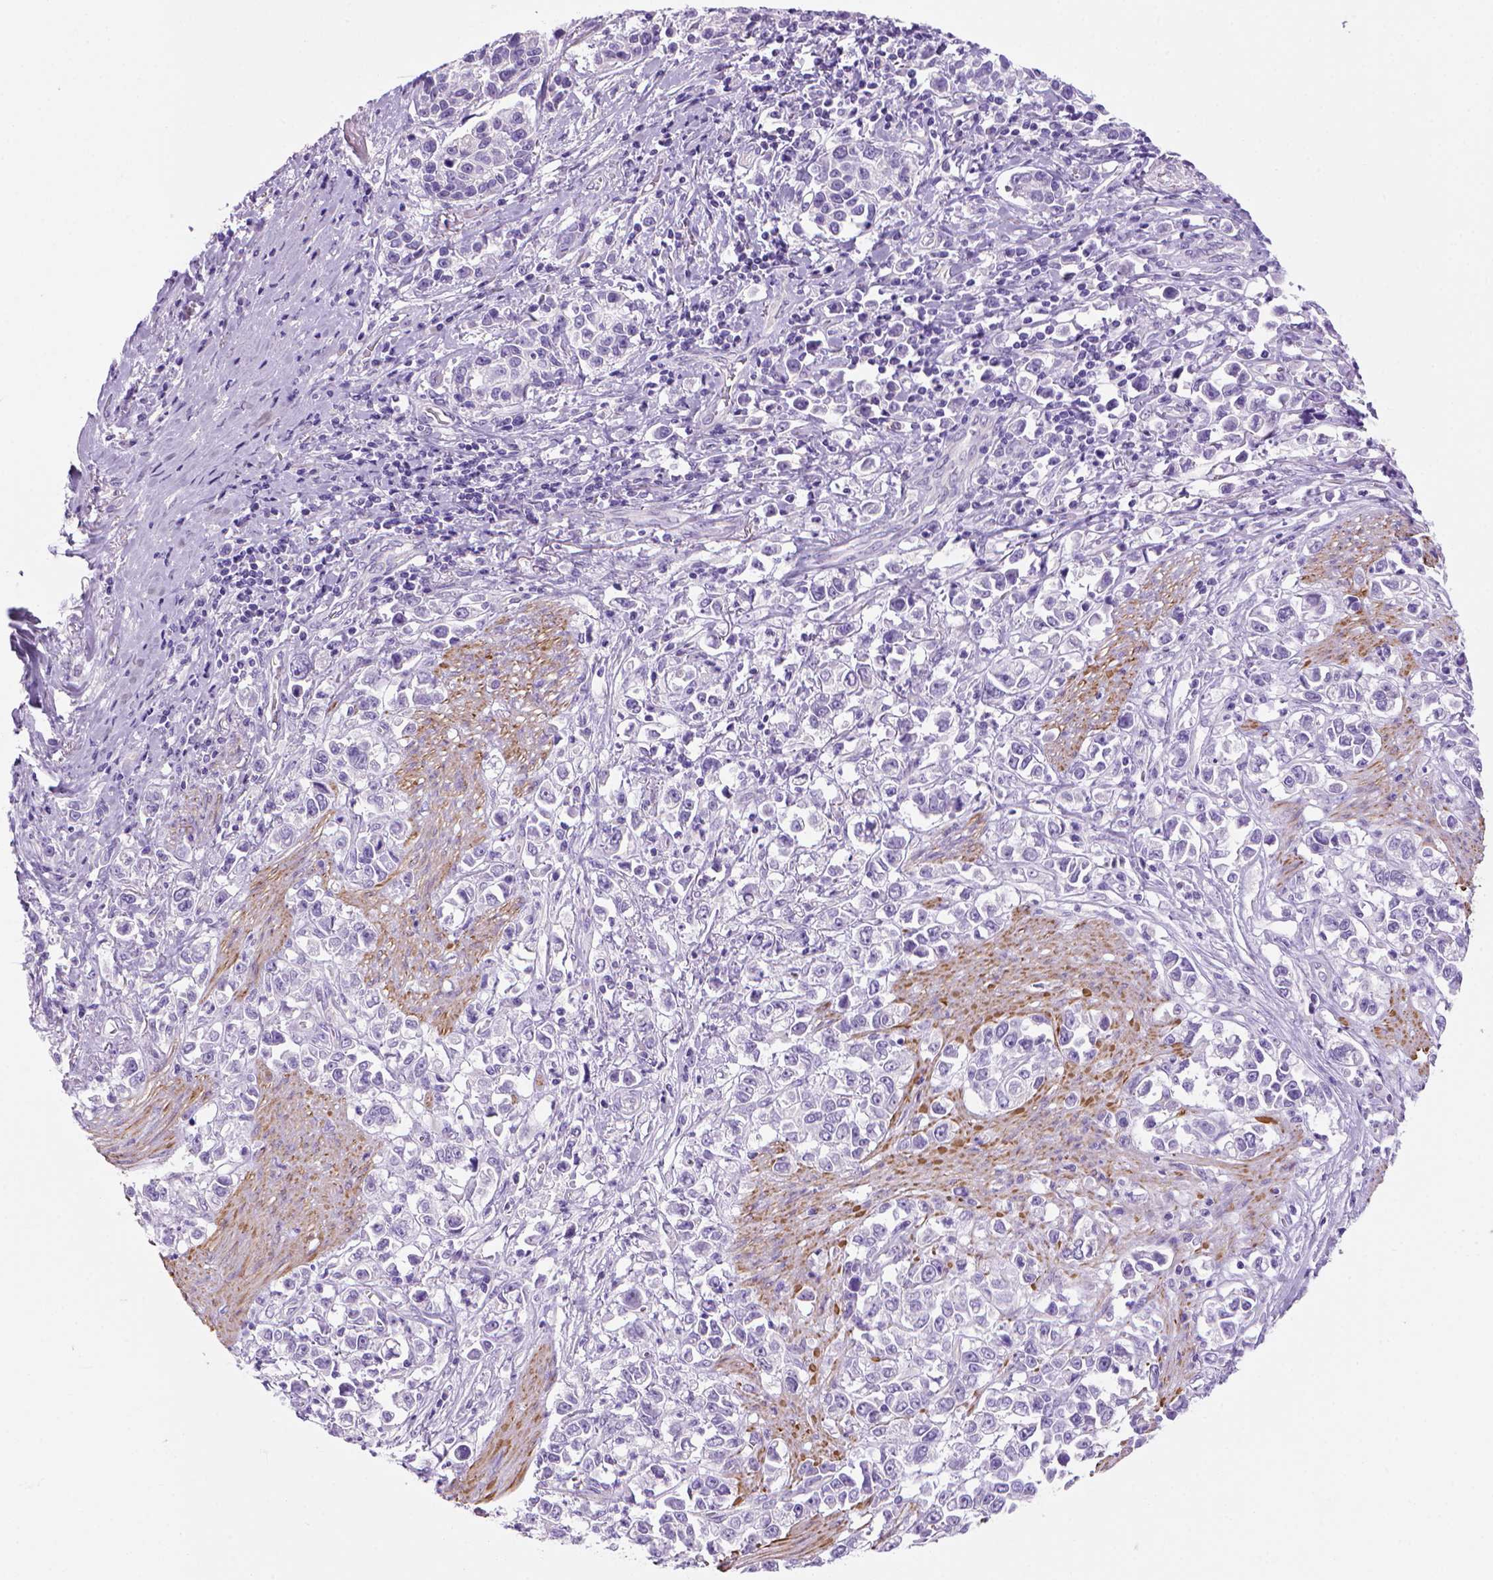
{"staining": {"intensity": "negative", "quantity": "none", "location": "none"}, "tissue": "stomach cancer", "cell_type": "Tumor cells", "image_type": "cancer", "snomed": [{"axis": "morphology", "description": "Adenocarcinoma, NOS"}, {"axis": "topography", "description": "Stomach"}], "caption": "Immunohistochemistry (IHC) of stomach adenocarcinoma shows no positivity in tumor cells. (Stains: DAB immunohistochemistry (IHC) with hematoxylin counter stain, Microscopy: brightfield microscopy at high magnification).", "gene": "ARHGEF33", "patient": {"sex": "male", "age": 93}}